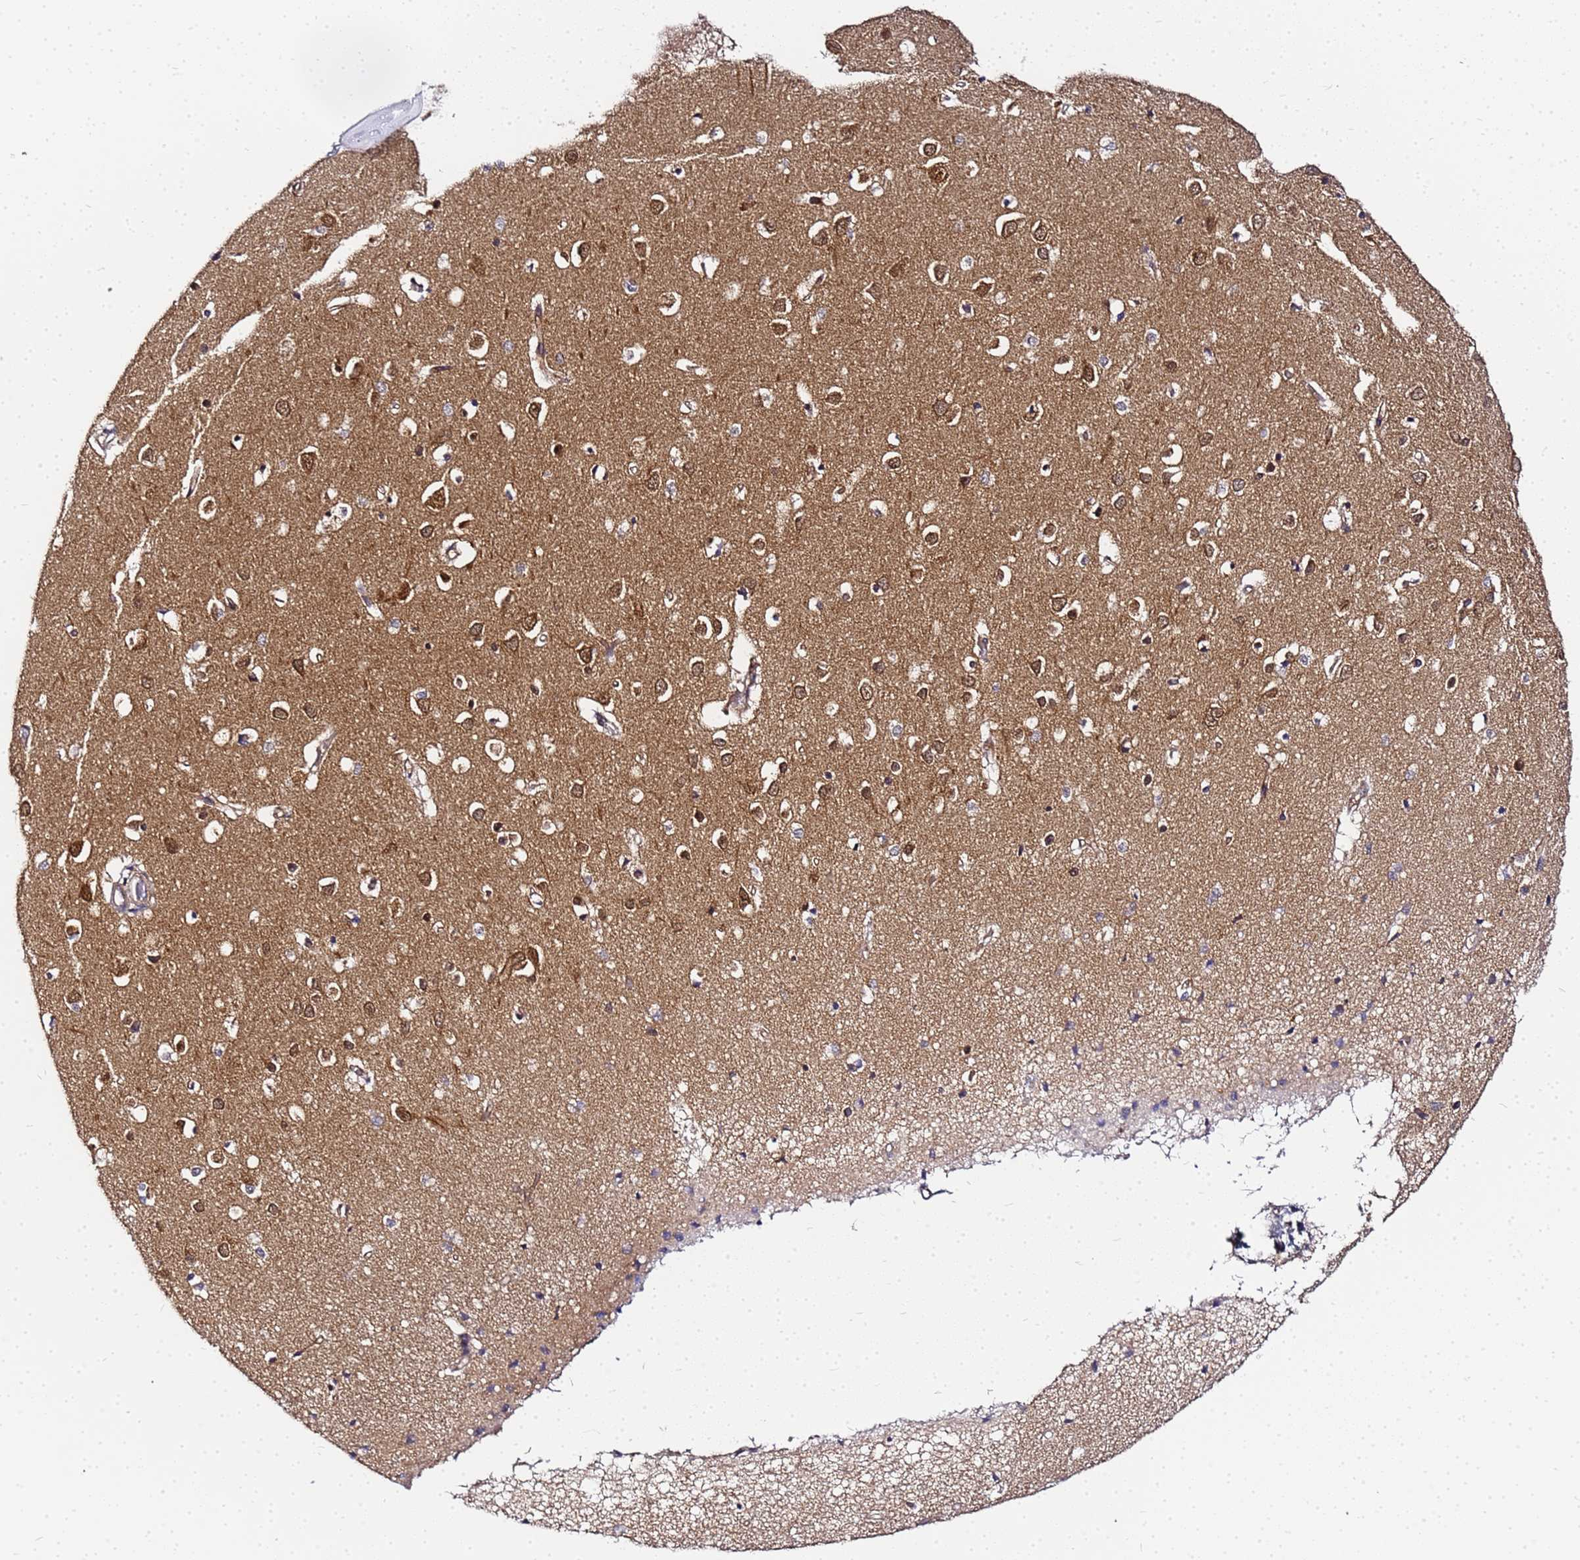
{"staining": {"intensity": "moderate", "quantity": "25%-75%", "location": "cytoplasmic/membranous"}, "tissue": "cerebral cortex", "cell_type": "Endothelial cells", "image_type": "normal", "snomed": [{"axis": "morphology", "description": "Normal tissue, NOS"}, {"axis": "topography", "description": "Cerebral cortex"}], "caption": "A histopathology image of human cerebral cortex stained for a protein shows moderate cytoplasmic/membranous brown staining in endothelial cells.", "gene": "CHM", "patient": {"sex": "female", "age": 64}}